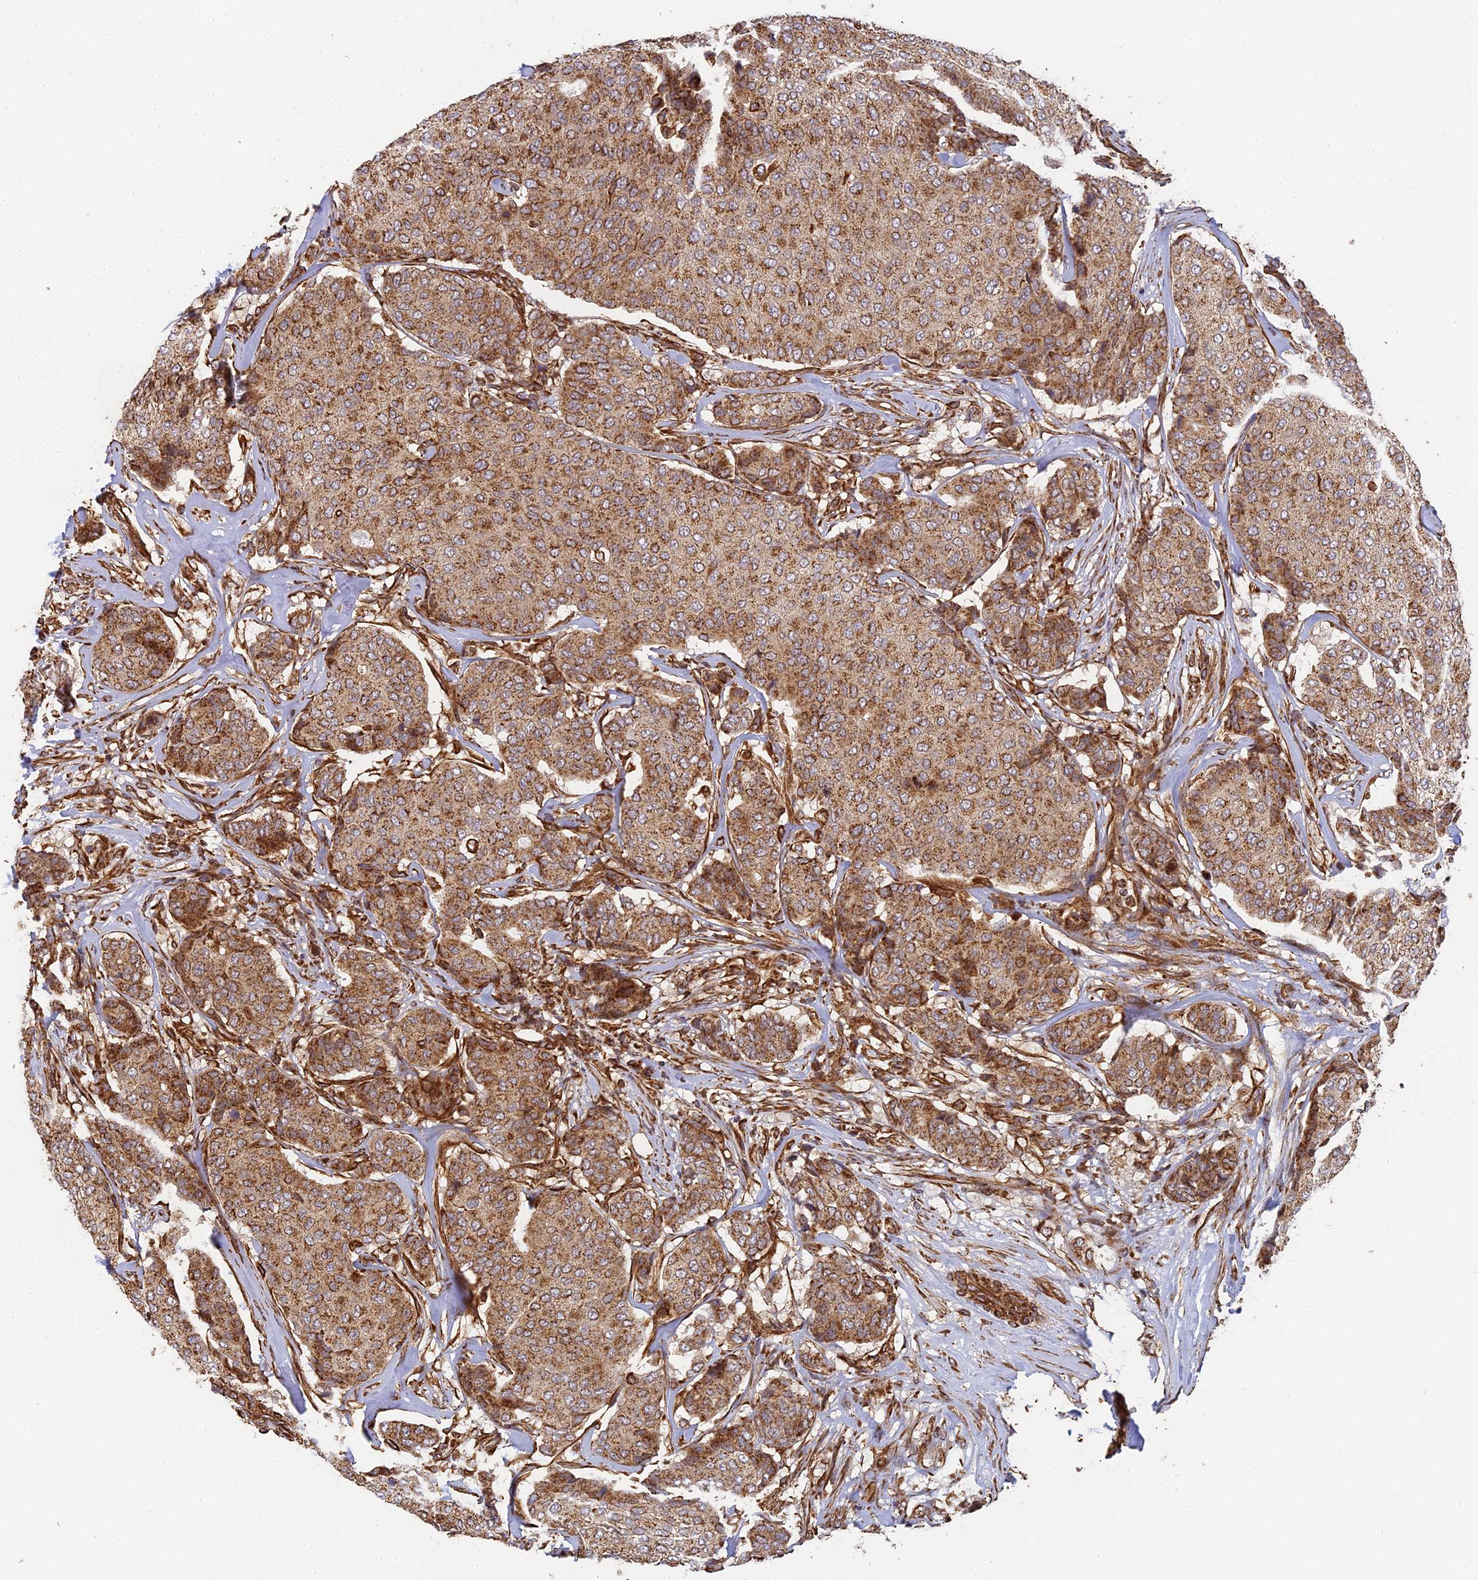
{"staining": {"intensity": "moderate", "quantity": ">75%", "location": "cytoplasmic/membranous"}, "tissue": "breast cancer", "cell_type": "Tumor cells", "image_type": "cancer", "snomed": [{"axis": "morphology", "description": "Duct carcinoma"}, {"axis": "topography", "description": "Breast"}], "caption": "Moderate cytoplasmic/membranous positivity is present in about >75% of tumor cells in breast cancer (infiltrating ductal carcinoma).", "gene": "DSTYK", "patient": {"sex": "female", "age": 75}}